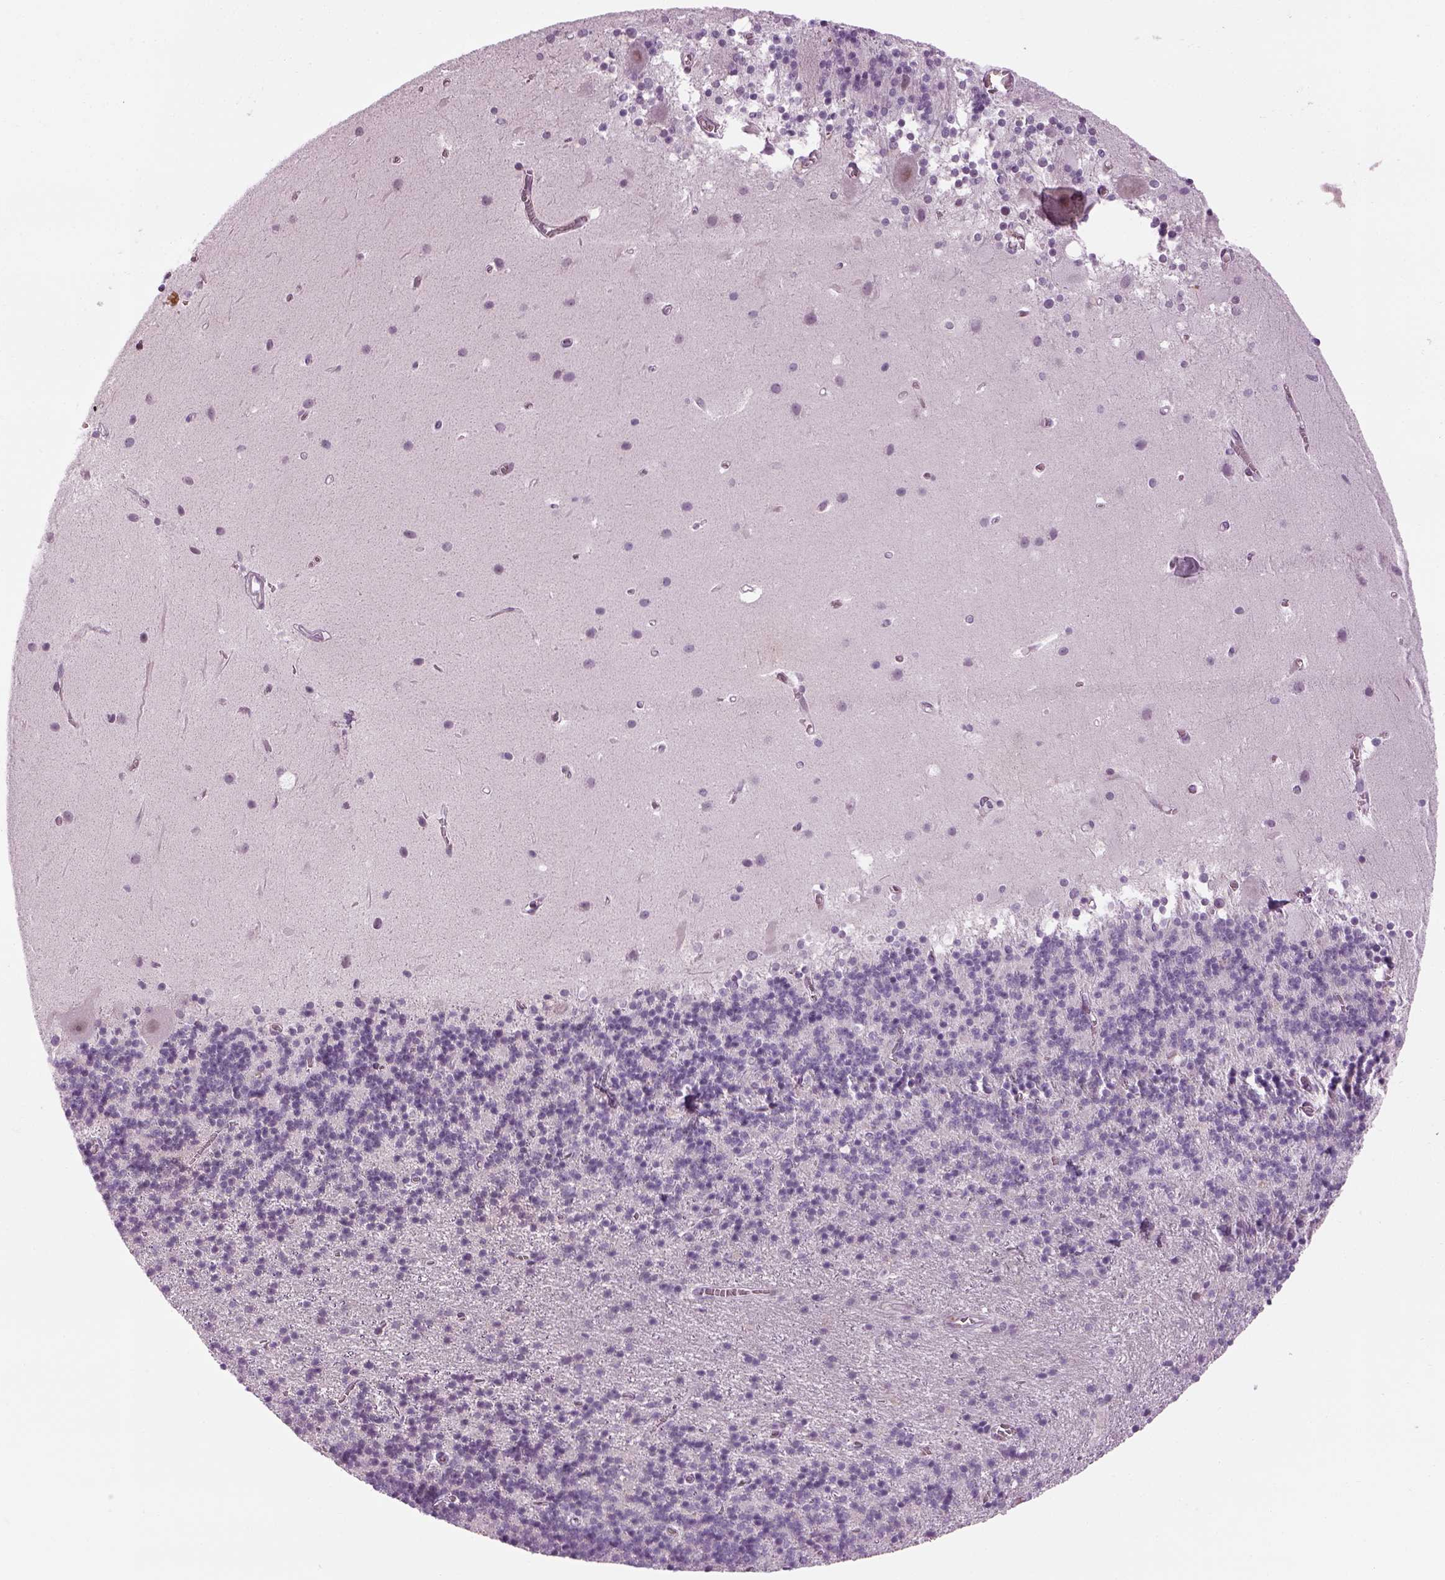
{"staining": {"intensity": "negative", "quantity": "none", "location": "none"}, "tissue": "cerebellum", "cell_type": "Cells in granular layer", "image_type": "normal", "snomed": [{"axis": "morphology", "description": "Normal tissue, NOS"}, {"axis": "topography", "description": "Cerebellum"}], "caption": "This is a photomicrograph of immunohistochemistry staining of unremarkable cerebellum, which shows no positivity in cells in granular layer.", "gene": "LRRIQ3", "patient": {"sex": "male", "age": 70}}